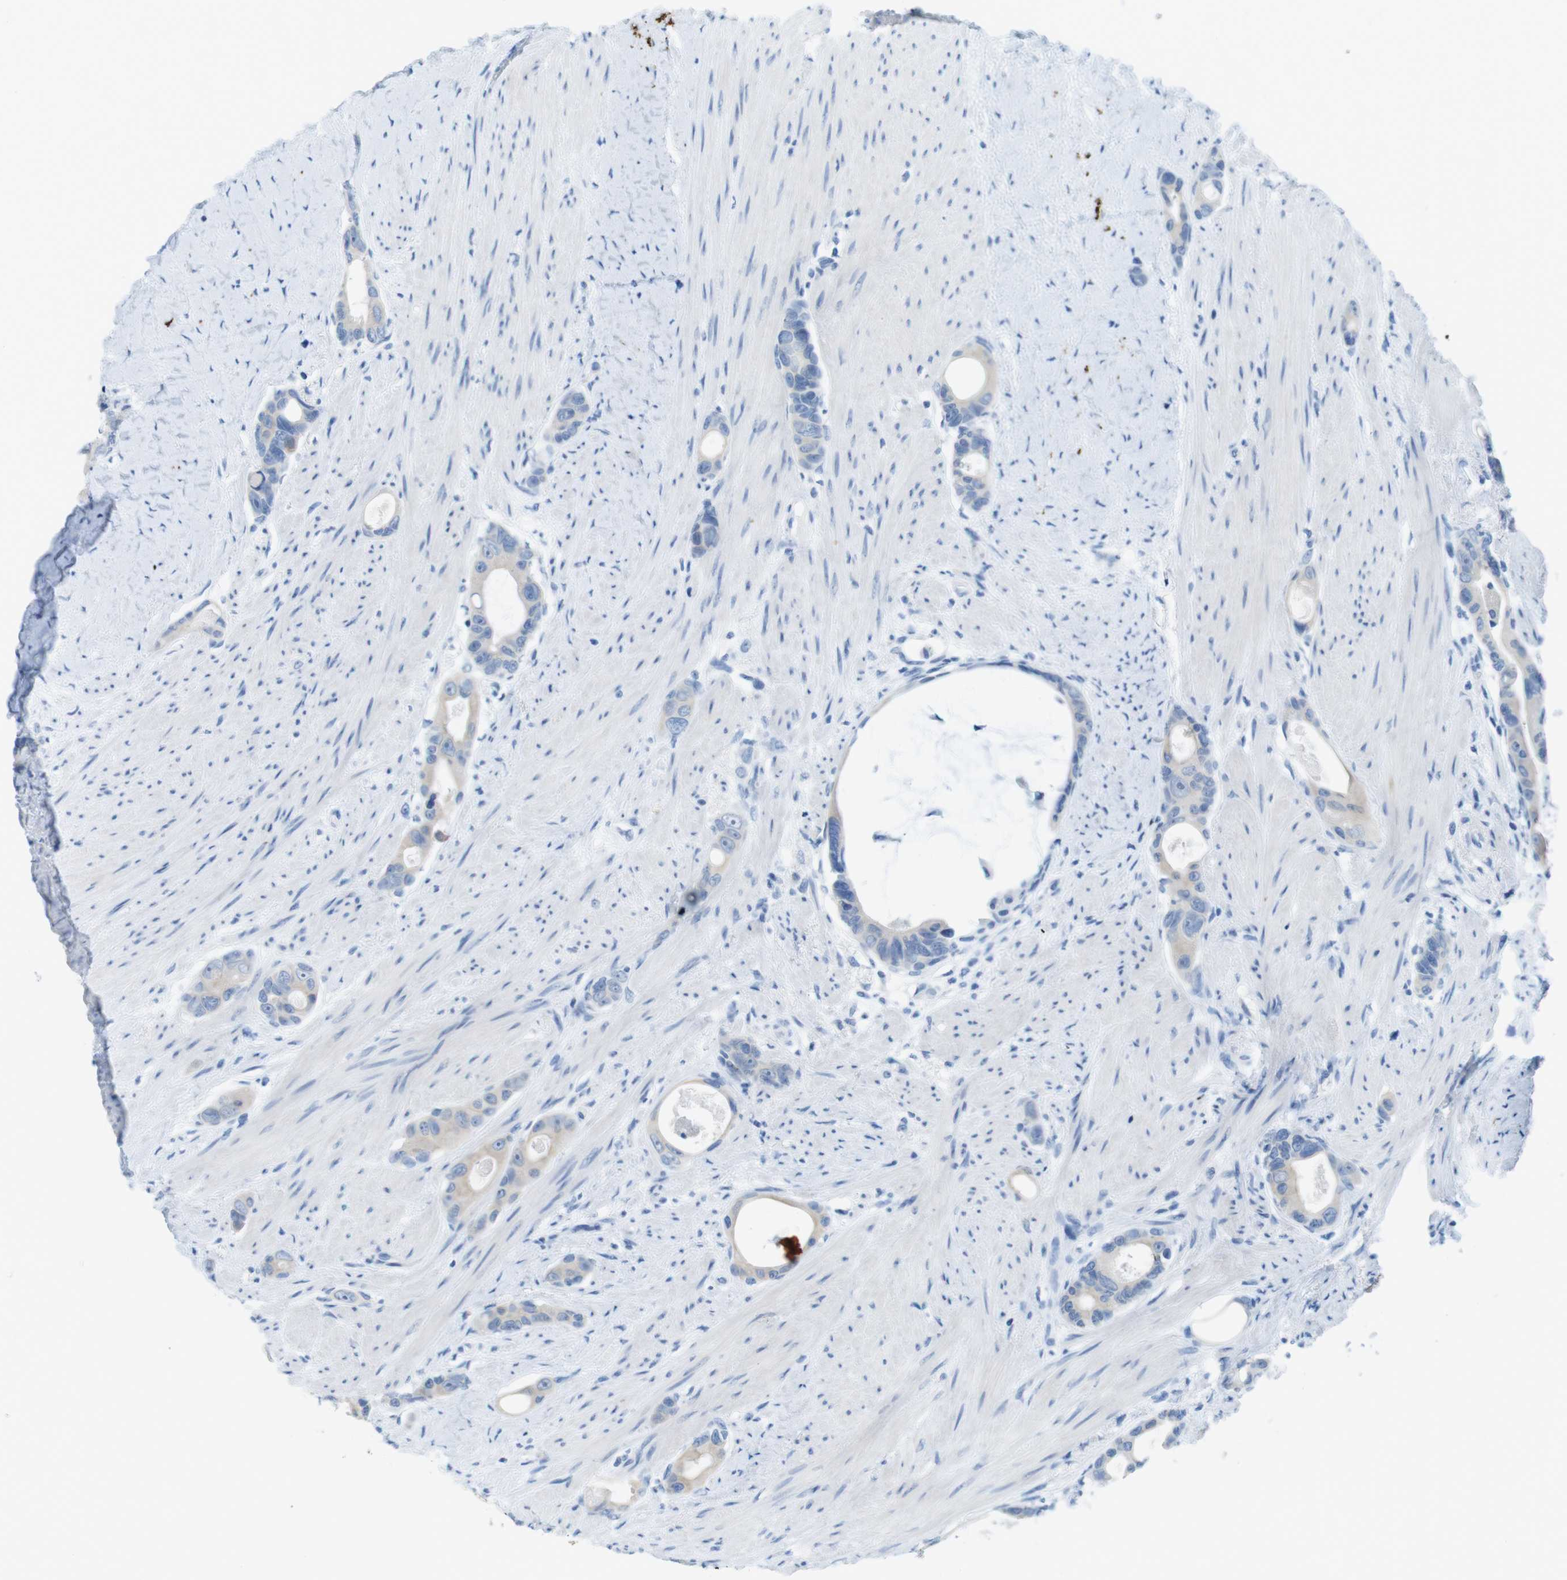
{"staining": {"intensity": "negative", "quantity": "none", "location": "none"}, "tissue": "colorectal cancer", "cell_type": "Tumor cells", "image_type": "cancer", "snomed": [{"axis": "morphology", "description": "Adenocarcinoma, NOS"}, {"axis": "topography", "description": "Rectum"}], "caption": "This histopathology image is of colorectal cancer stained with immunohistochemistry (IHC) to label a protein in brown with the nuclei are counter-stained blue. There is no expression in tumor cells.", "gene": "GAP43", "patient": {"sex": "male", "age": 51}}